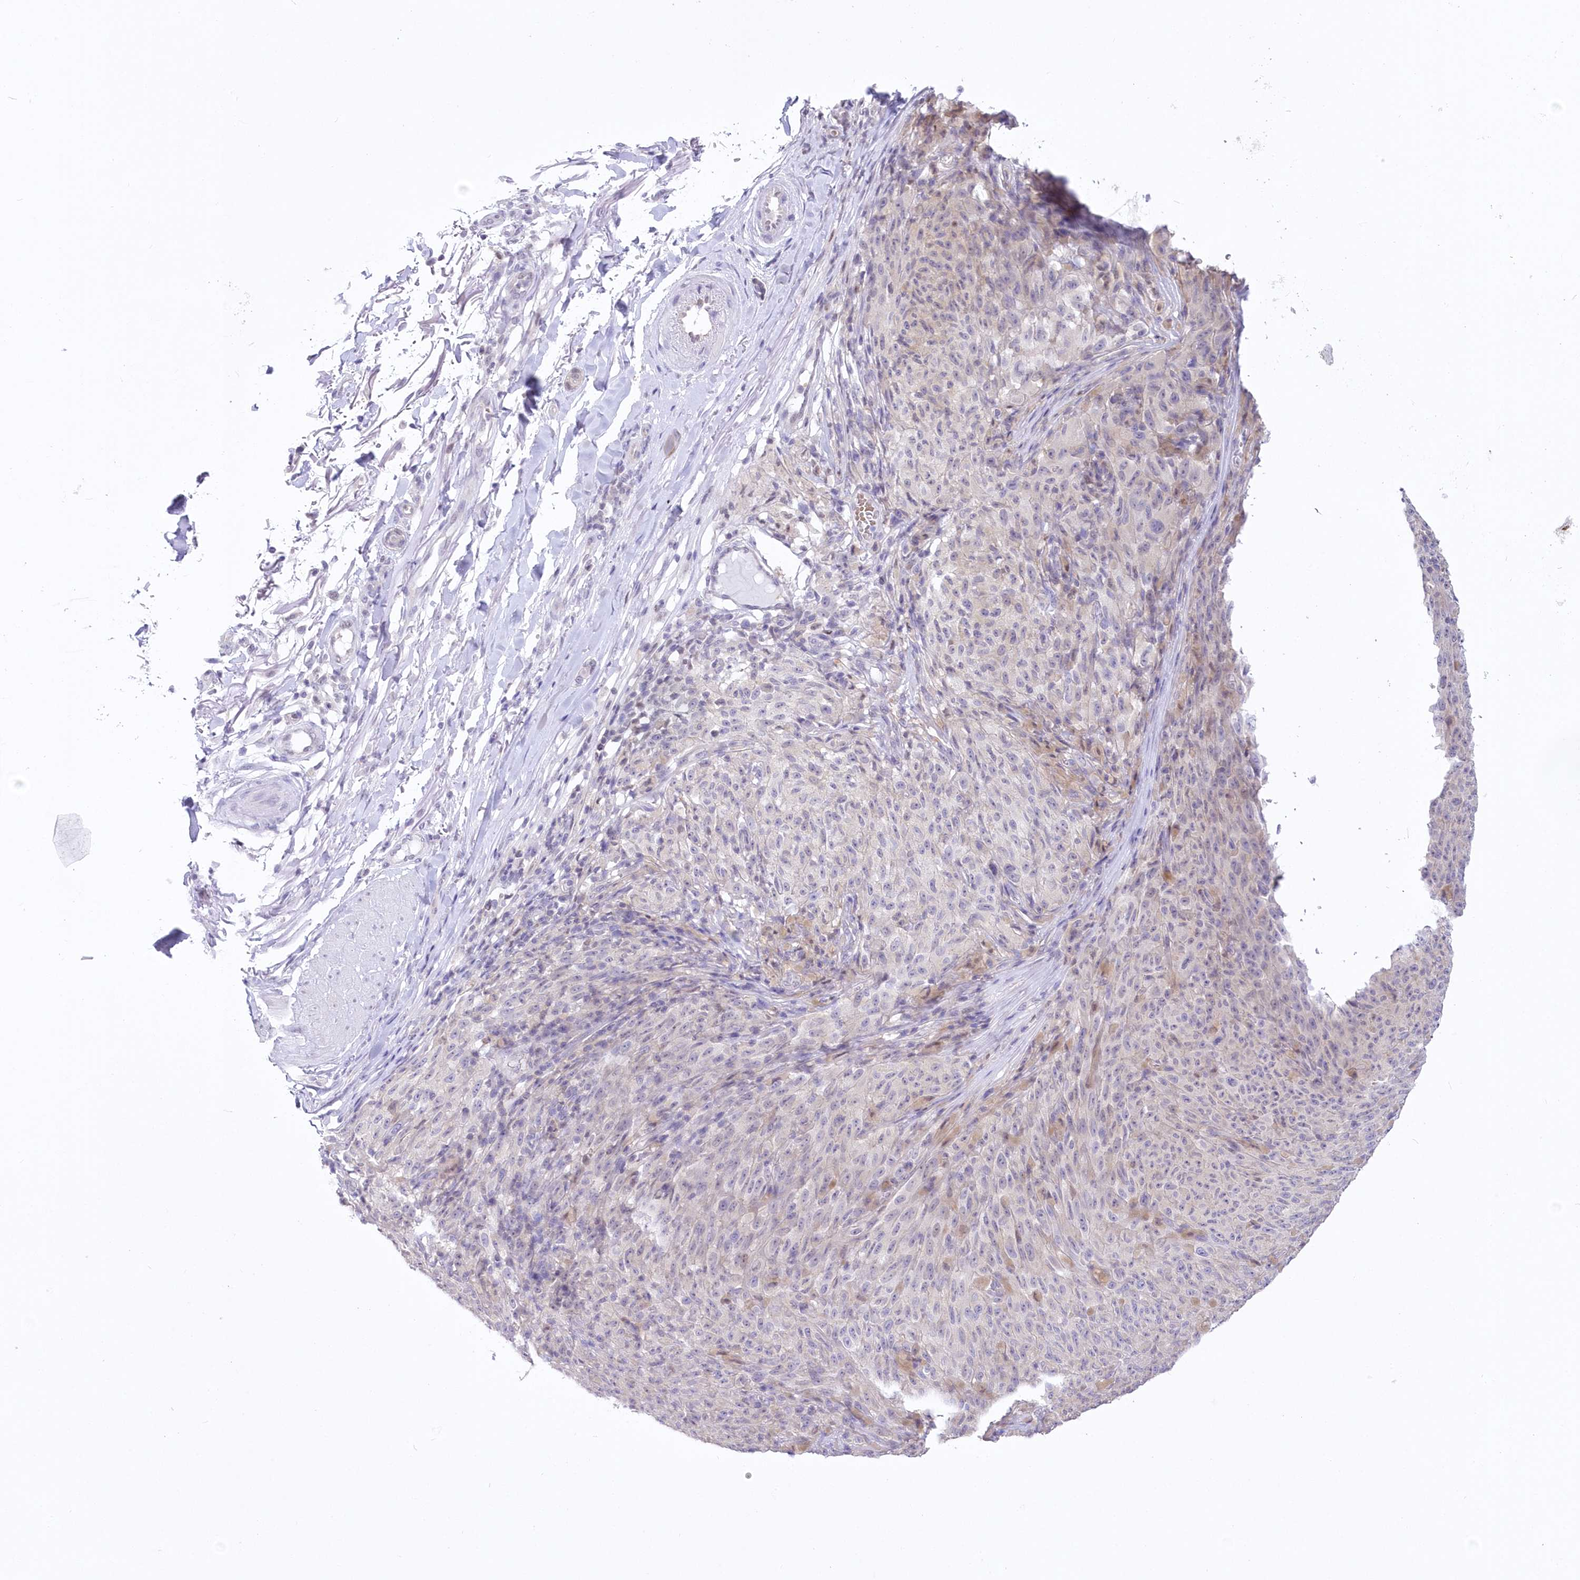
{"staining": {"intensity": "negative", "quantity": "none", "location": "none"}, "tissue": "melanoma", "cell_type": "Tumor cells", "image_type": "cancer", "snomed": [{"axis": "morphology", "description": "Malignant melanoma, NOS"}, {"axis": "topography", "description": "Skin"}], "caption": "Immunohistochemical staining of human malignant melanoma displays no significant positivity in tumor cells.", "gene": "UBA6", "patient": {"sex": "female", "age": 82}}